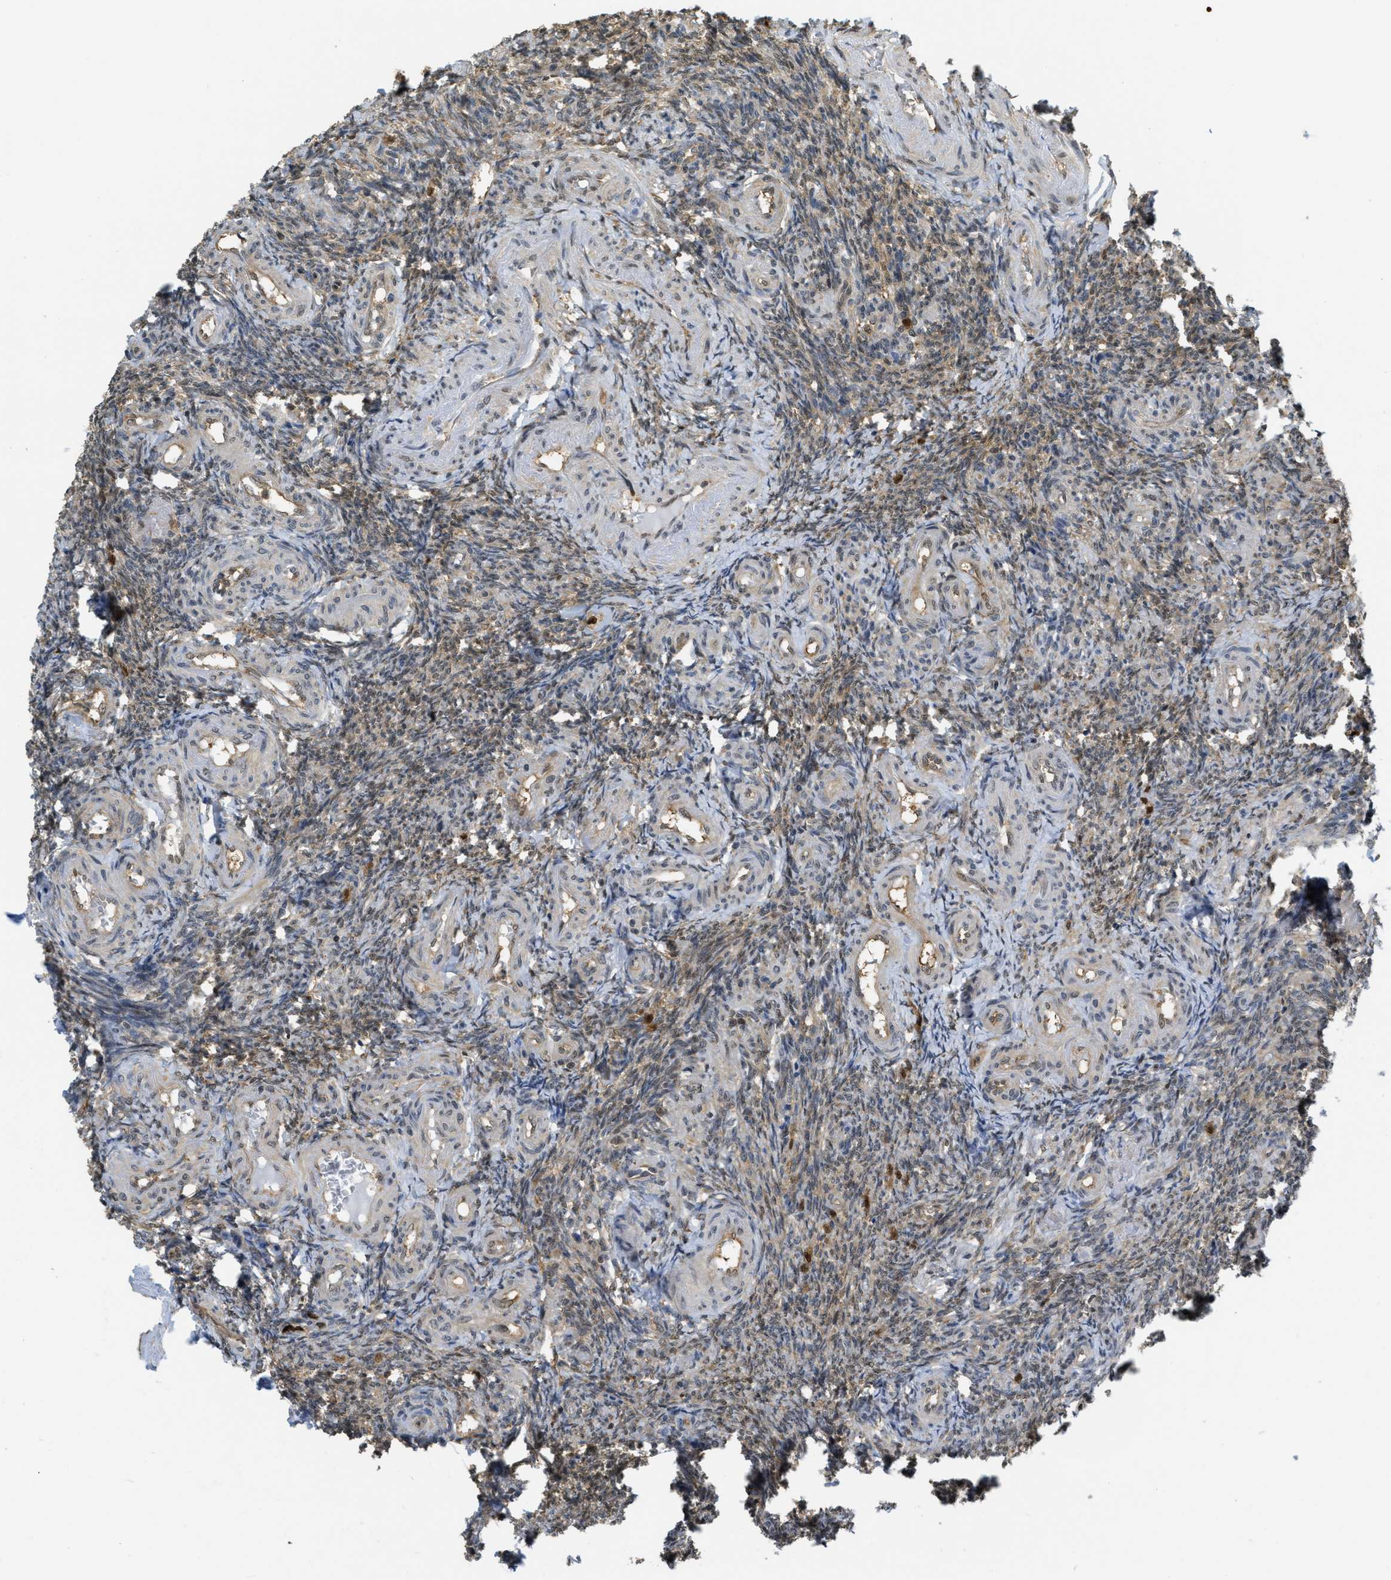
{"staining": {"intensity": "weak", "quantity": "25%-75%", "location": "cytoplasmic/membranous,nuclear"}, "tissue": "ovary", "cell_type": "Ovarian stroma cells", "image_type": "normal", "snomed": [{"axis": "morphology", "description": "Normal tissue, NOS"}, {"axis": "topography", "description": "Ovary"}], "caption": "Protein staining by IHC exhibits weak cytoplasmic/membranous,nuclear positivity in about 25%-75% of ovarian stroma cells in unremarkable ovary.", "gene": "PSMC5", "patient": {"sex": "female", "age": 41}}